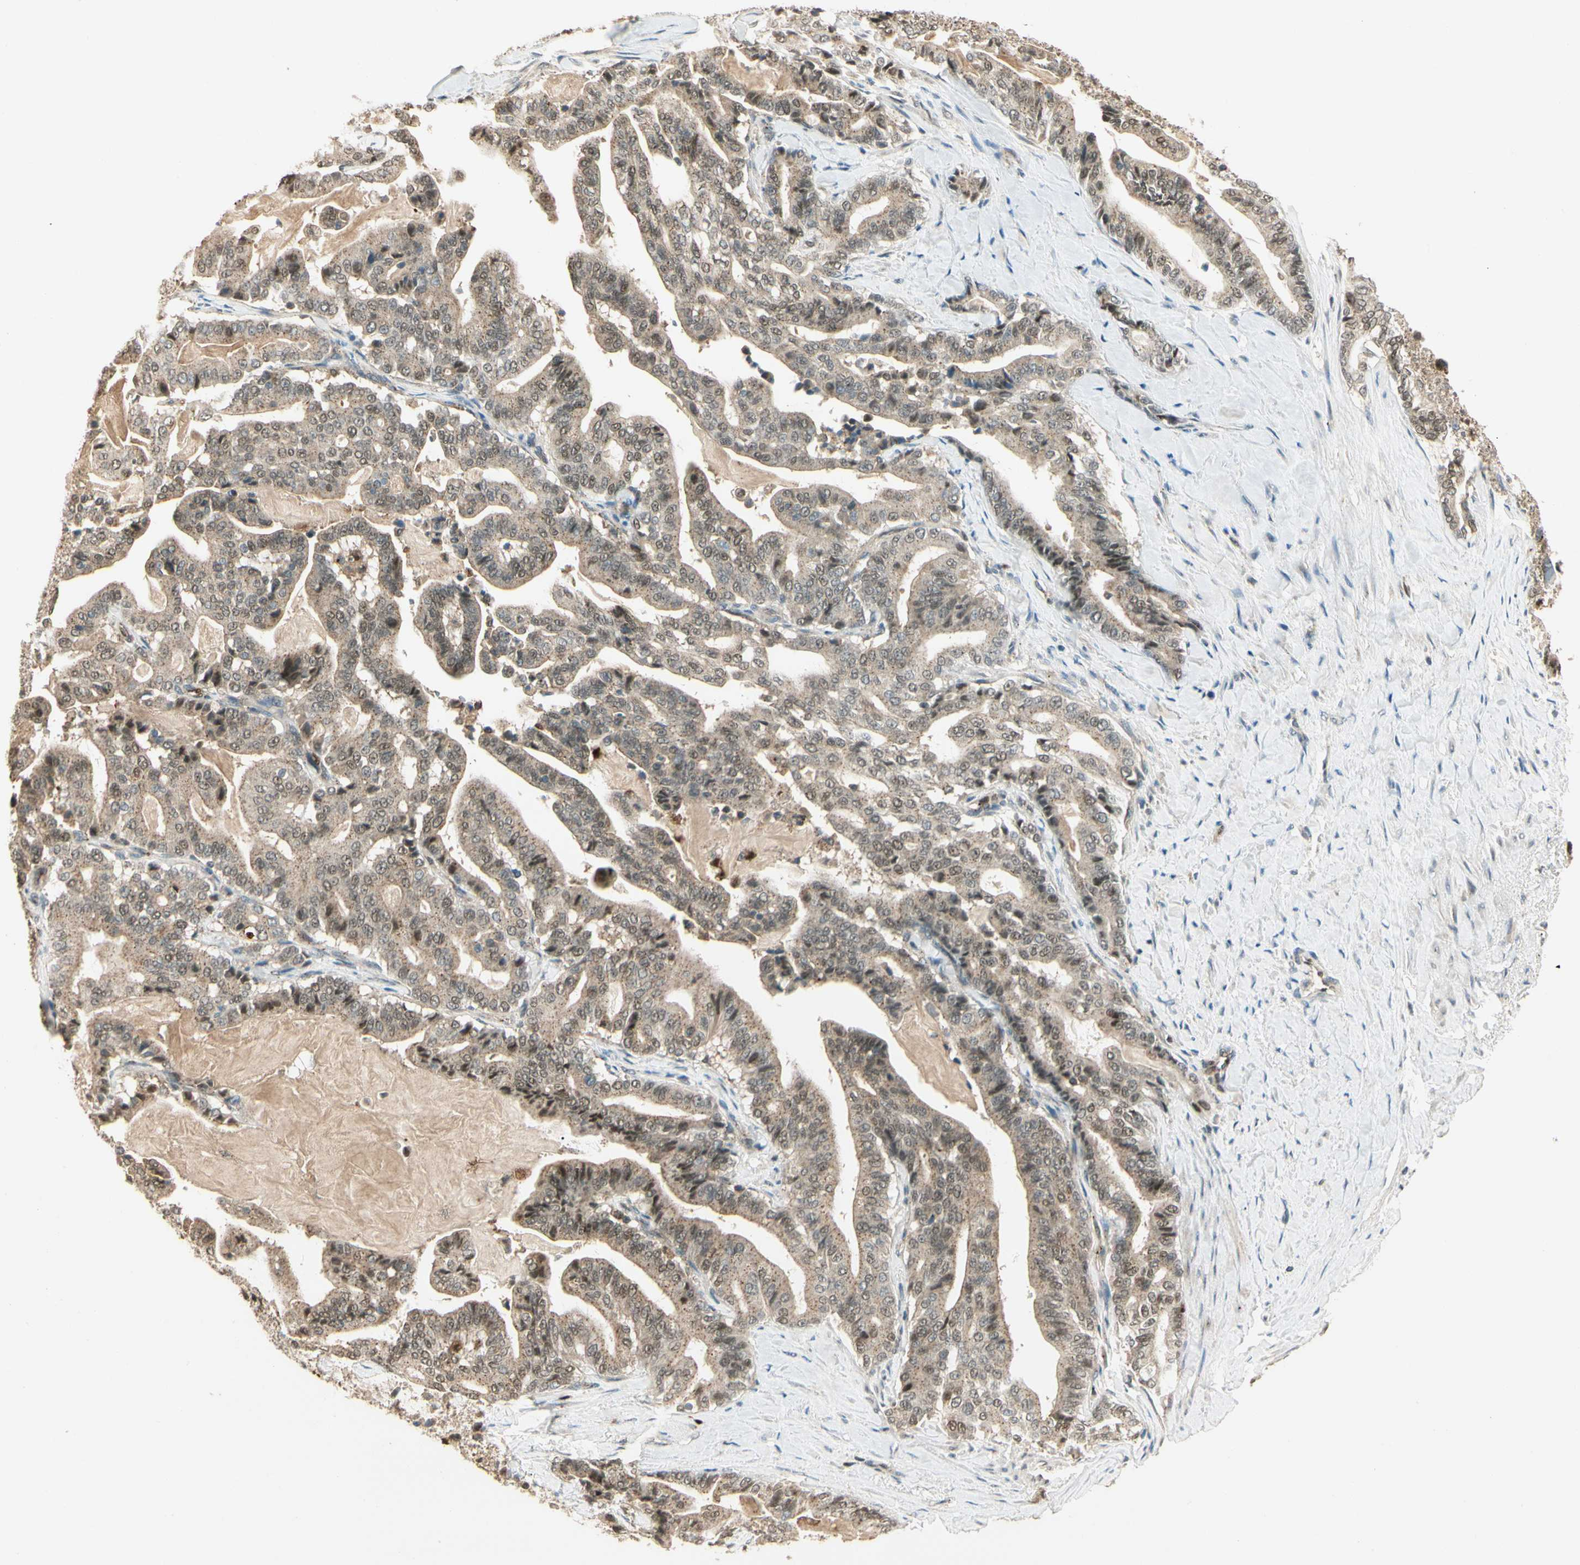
{"staining": {"intensity": "weak", "quantity": ">75%", "location": "cytoplasmic/membranous,nuclear"}, "tissue": "pancreatic cancer", "cell_type": "Tumor cells", "image_type": "cancer", "snomed": [{"axis": "morphology", "description": "Adenocarcinoma, NOS"}, {"axis": "topography", "description": "Pancreas"}], "caption": "Pancreatic cancer (adenocarcinoma) was stained to show a protein in brown. There is low levels of weak cytoplasmic/membranous and nuclear positivity in about >75% of tumor cells. (brown staining indicates protein expression, while blue staining denotes nuclei).", "gene": "LTA4H", "patient": {"sex": "male", "age": 63}}